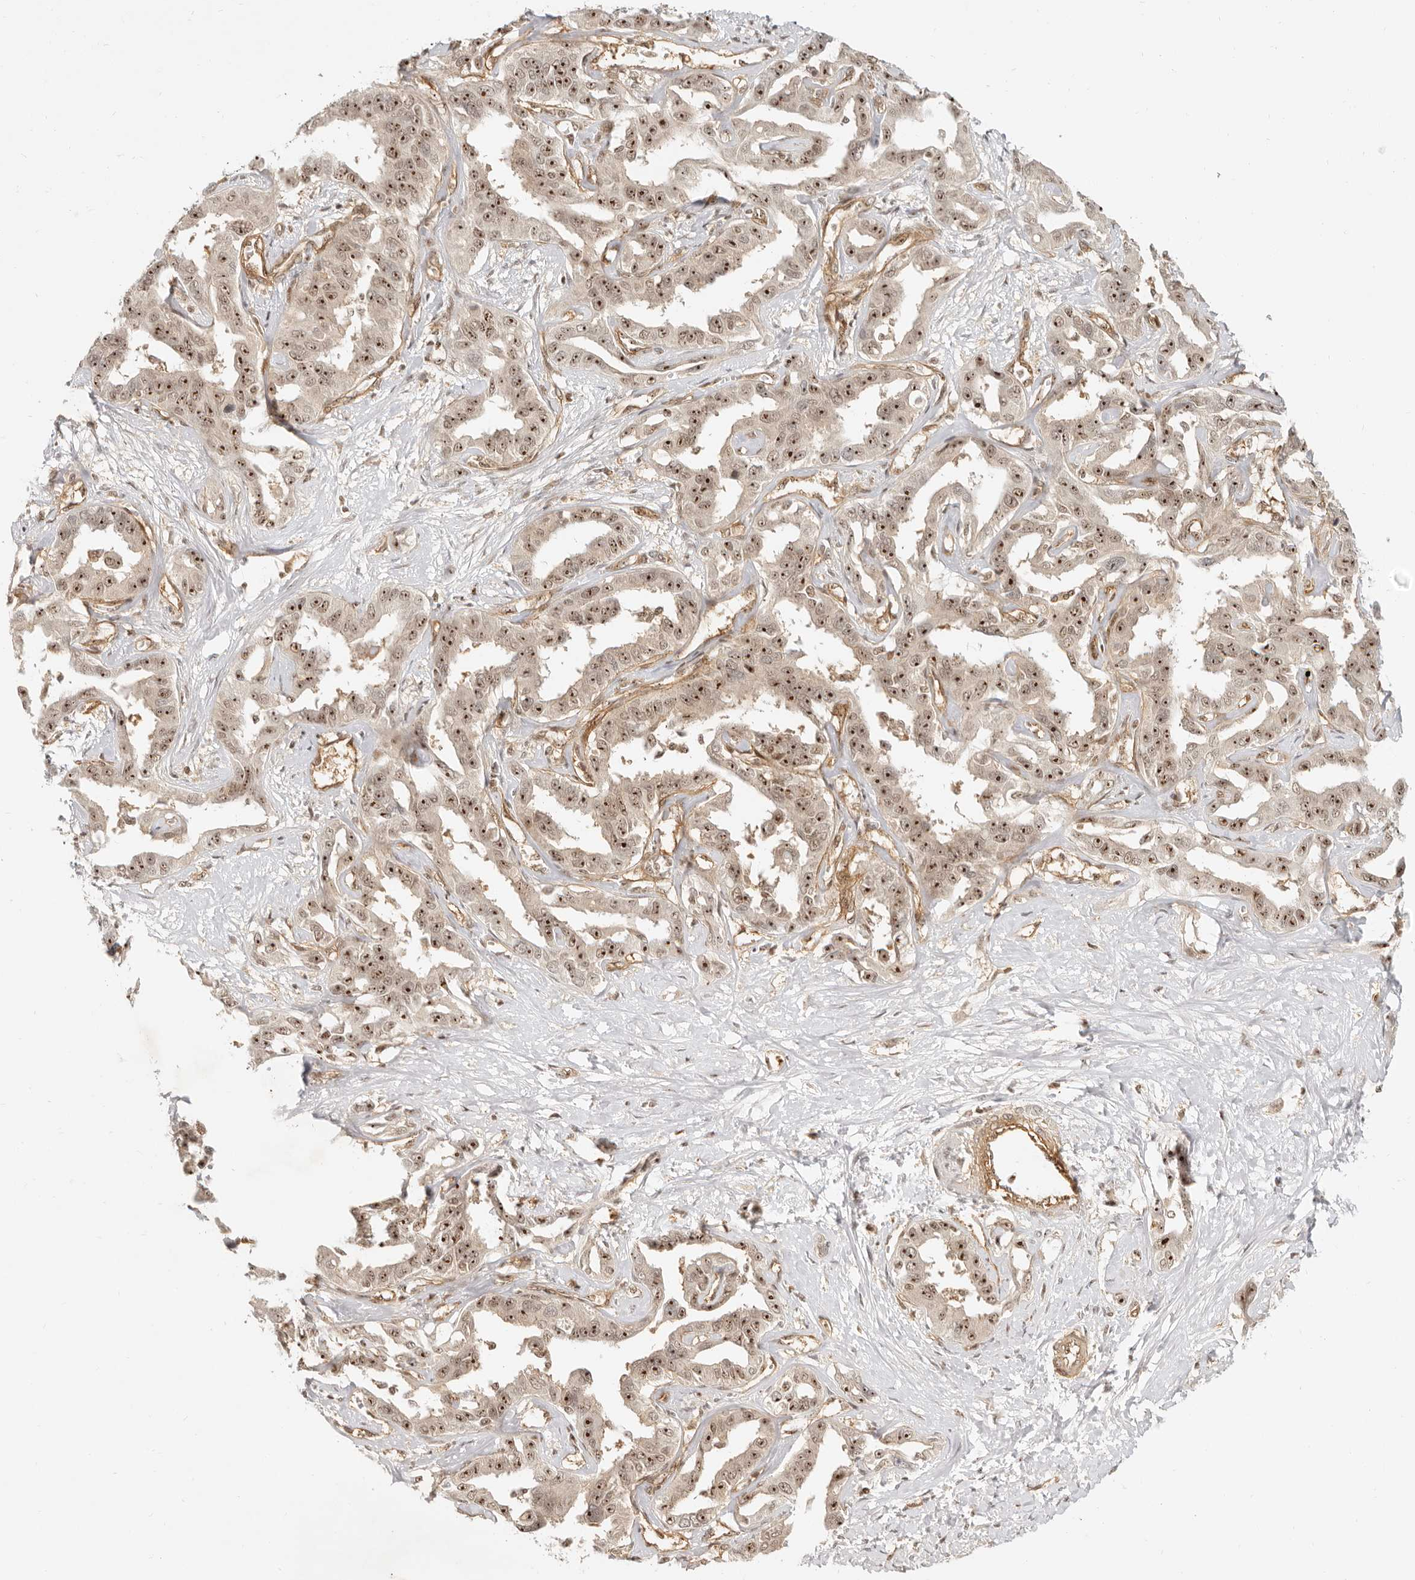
{"staining": {"intensity": "strong", "quantity": ">75%", "location": "nuclear"}, "tissue": "liver cancer", "cell_type": "Tumor cells", "image_type": "cancer", "snomed": [{"axis": "morphology", "description": "Cholangiocarcinoma"}, {"axis": "topography", "description": "Liver"}], "caption": "Liver cancer stained for a protein shows strong nuclear positivity in tumor cells. (DAB (3,3'-diaminobenzidine) IHC, brown staining for protein, blue staining for nuclei).", "gene": "BAP1", "patient": {"sex": "male", "age": 59}}